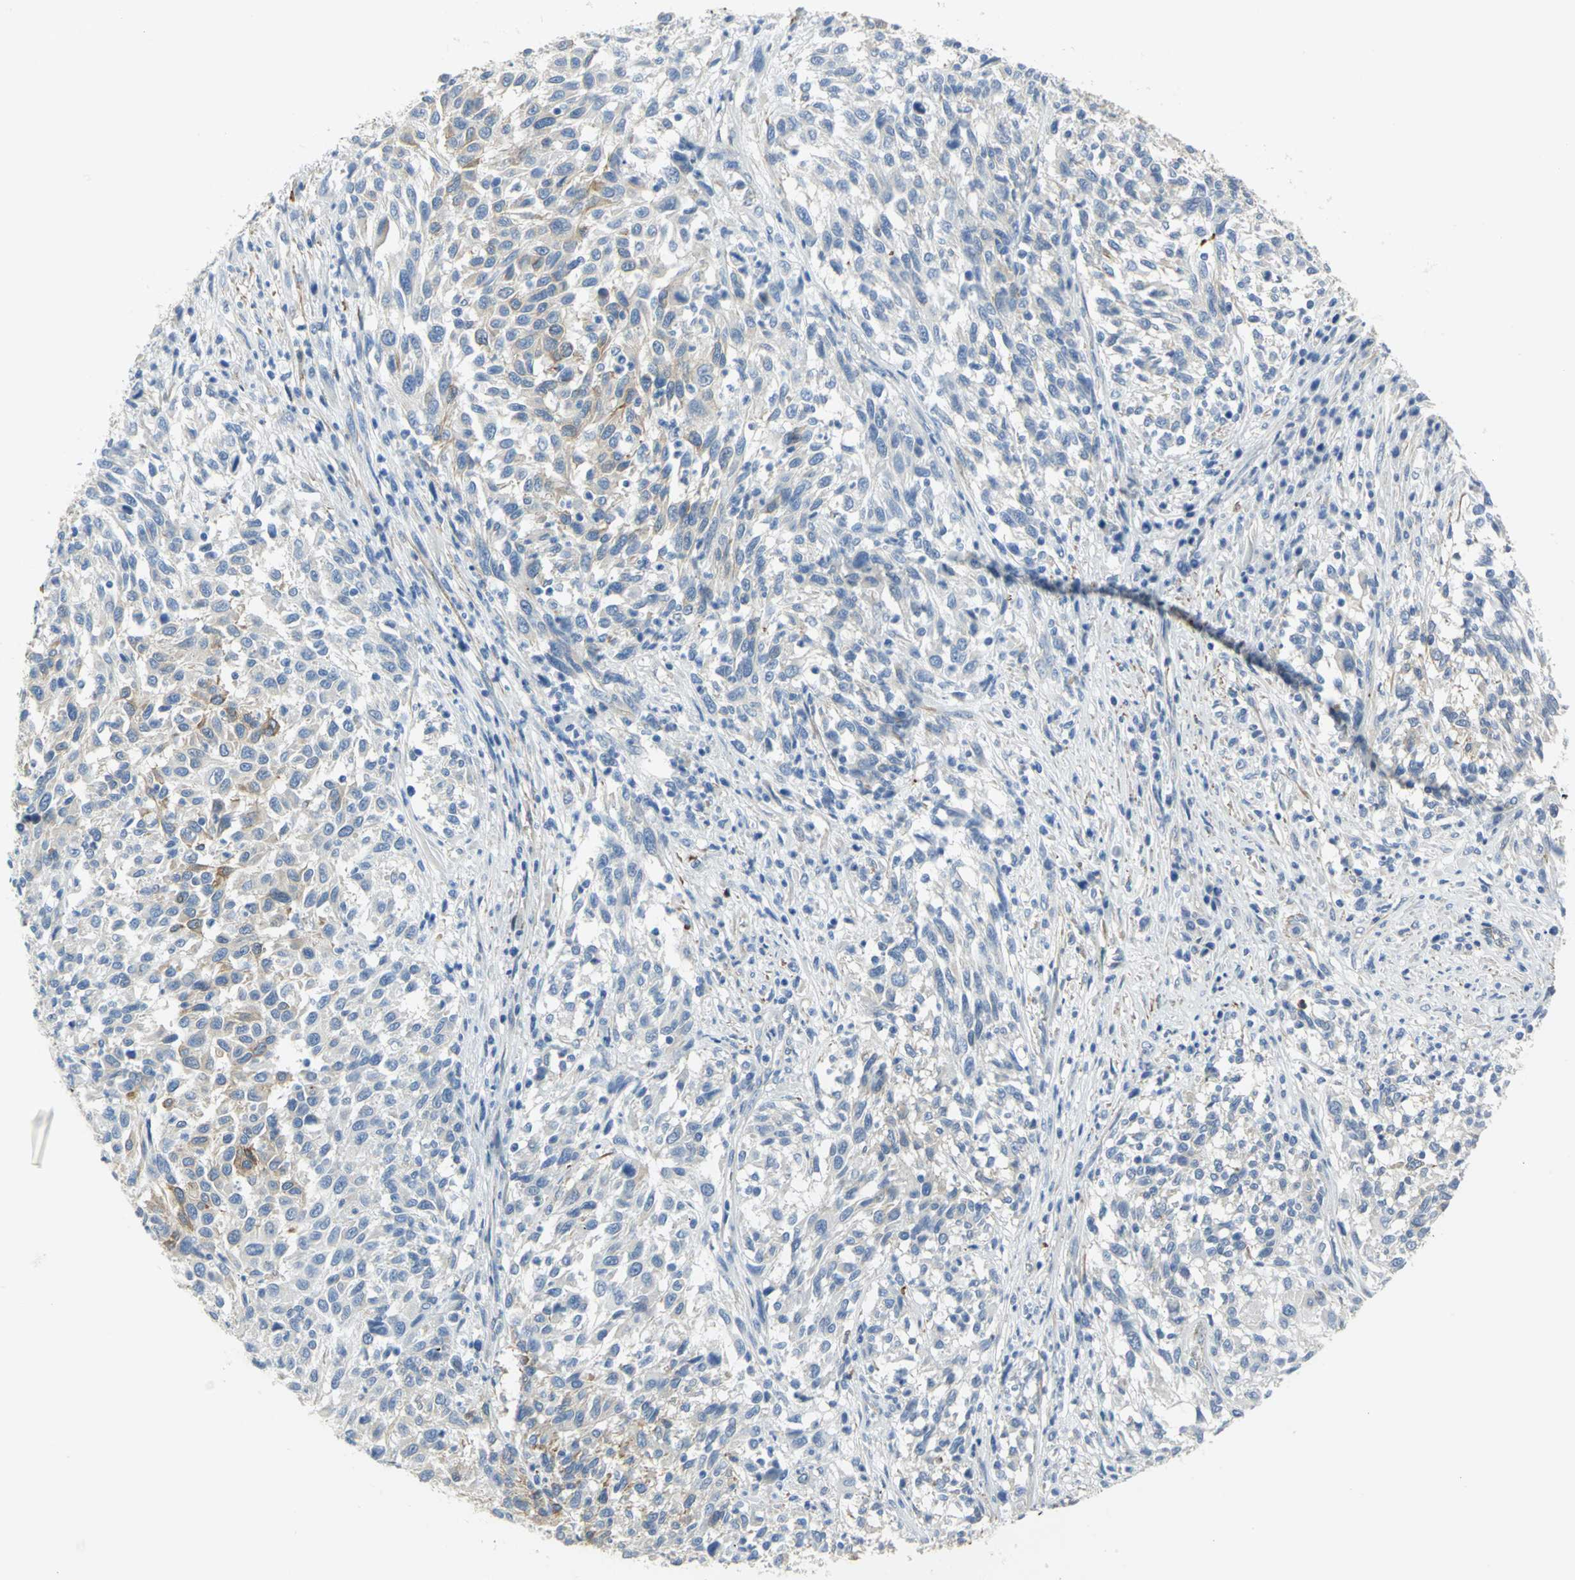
{"staining": {"intensity": "weak", "quantity": "<25%", "location": "cytoplasmic/membranous"}, "tissue": "melanoma", "cell_type": "Tumor cells", "image_type": "cancer", "snomed": [{"axis": "morphology", "description": "Malignant melanoma, Metastatic site"}, {"axis": "topography", "description": "Lymph node"}], "caption": "The histopathology image demonstrates no staining of tumor cells in malignant melanoma (metastatic site).", "gene": "FLNB", "patient": {"sex": "male", "age": 61}}